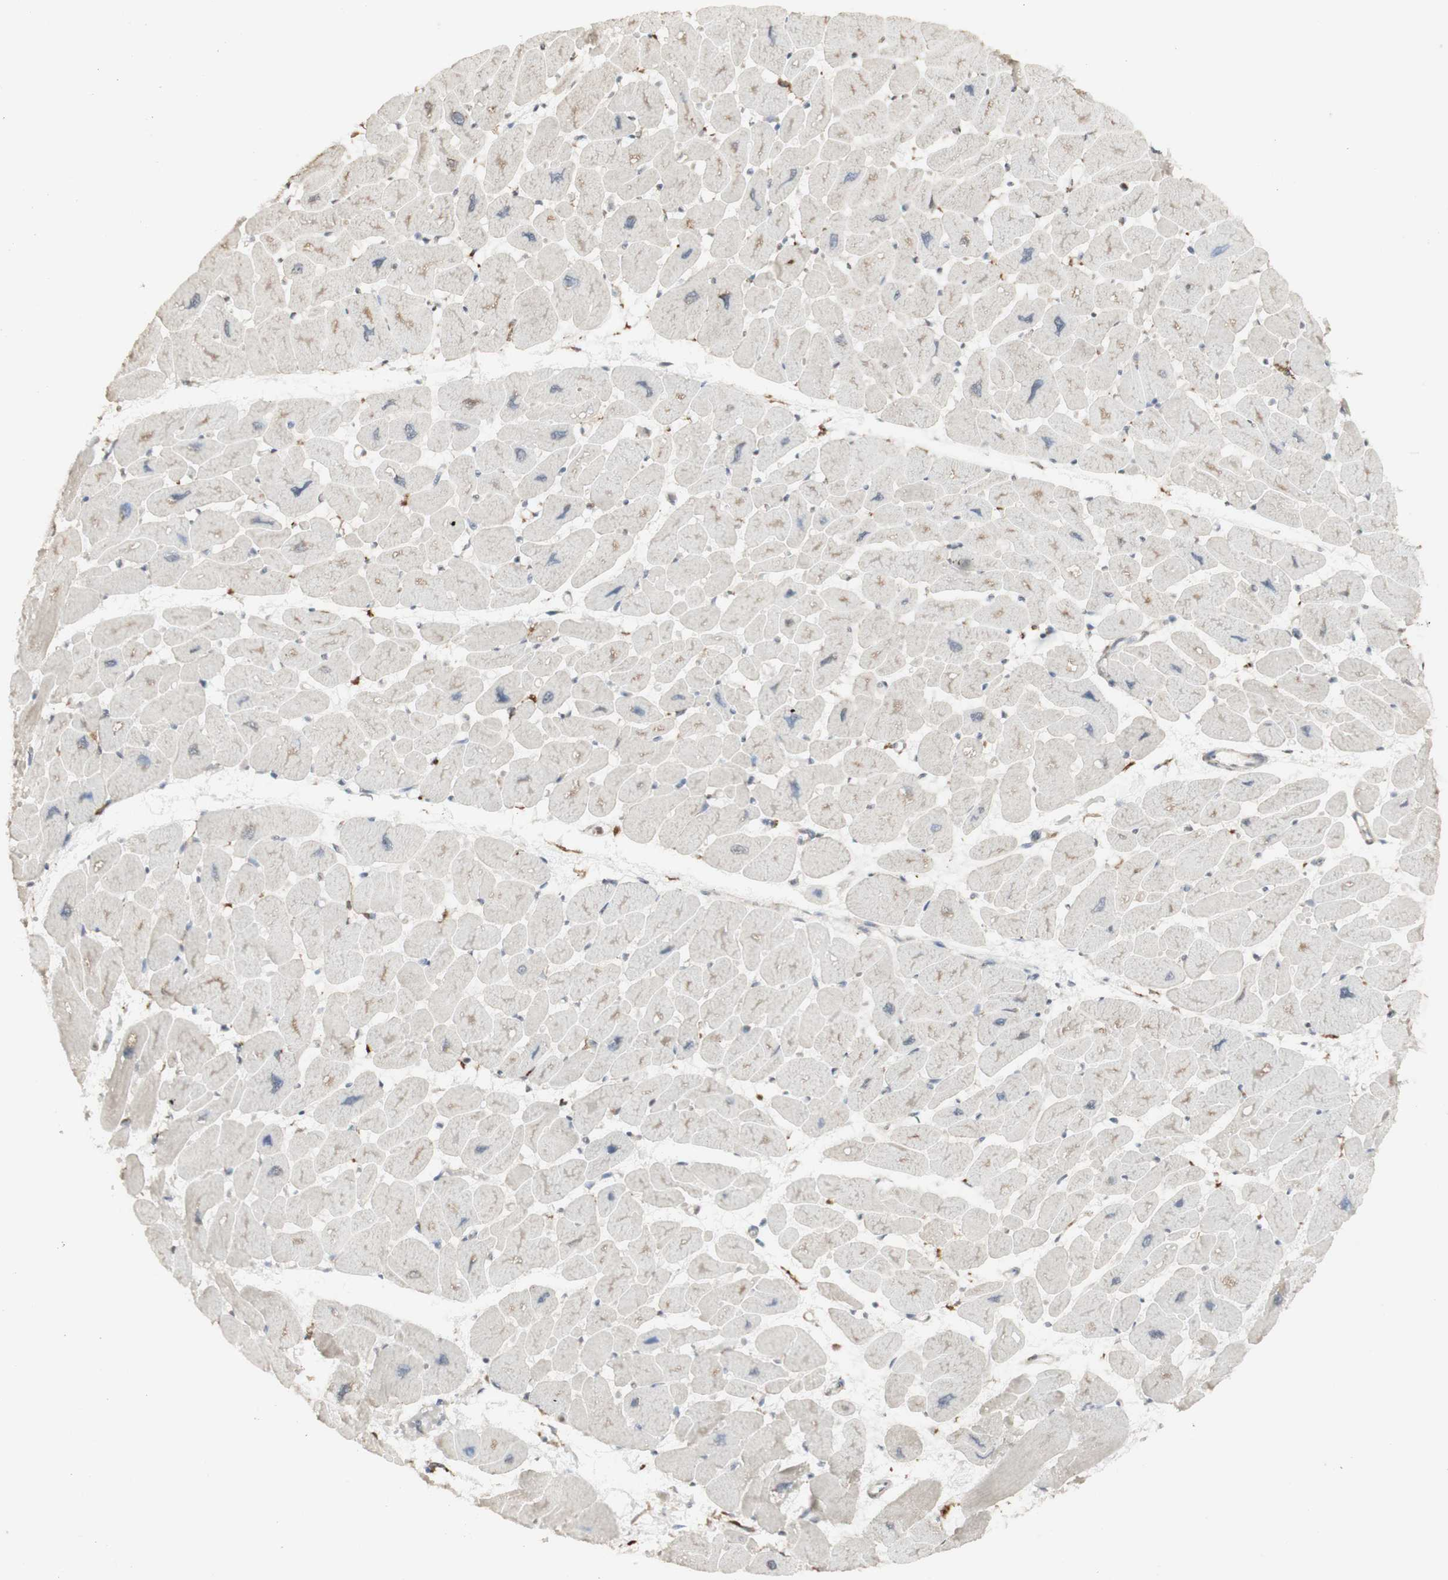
{"staining": {"intensity": "weak", "quantity": "<25%", "location": "cytoplasmic/membranous"}, "tissue": "heart muscle", "cell_type": "Cardiomyocytes", "image_type": "normal", "snomed": [{"axis": "morphology", "description": "Normal tissue, NOS"}, {"axis": "topography", "description": "Heart"}], "caption": "Normal heart muscle was stained to show a protein in brown. There is no significant positivity in cardiomyocytes. Brightfield microscopy of immunohistochemistry (IHC) stained with DAB (brown) and hematoxylin (blue), captured at high magnification.", "gene": "ATP6V1E1", "patient": {"sex": "female", "age": 54}}